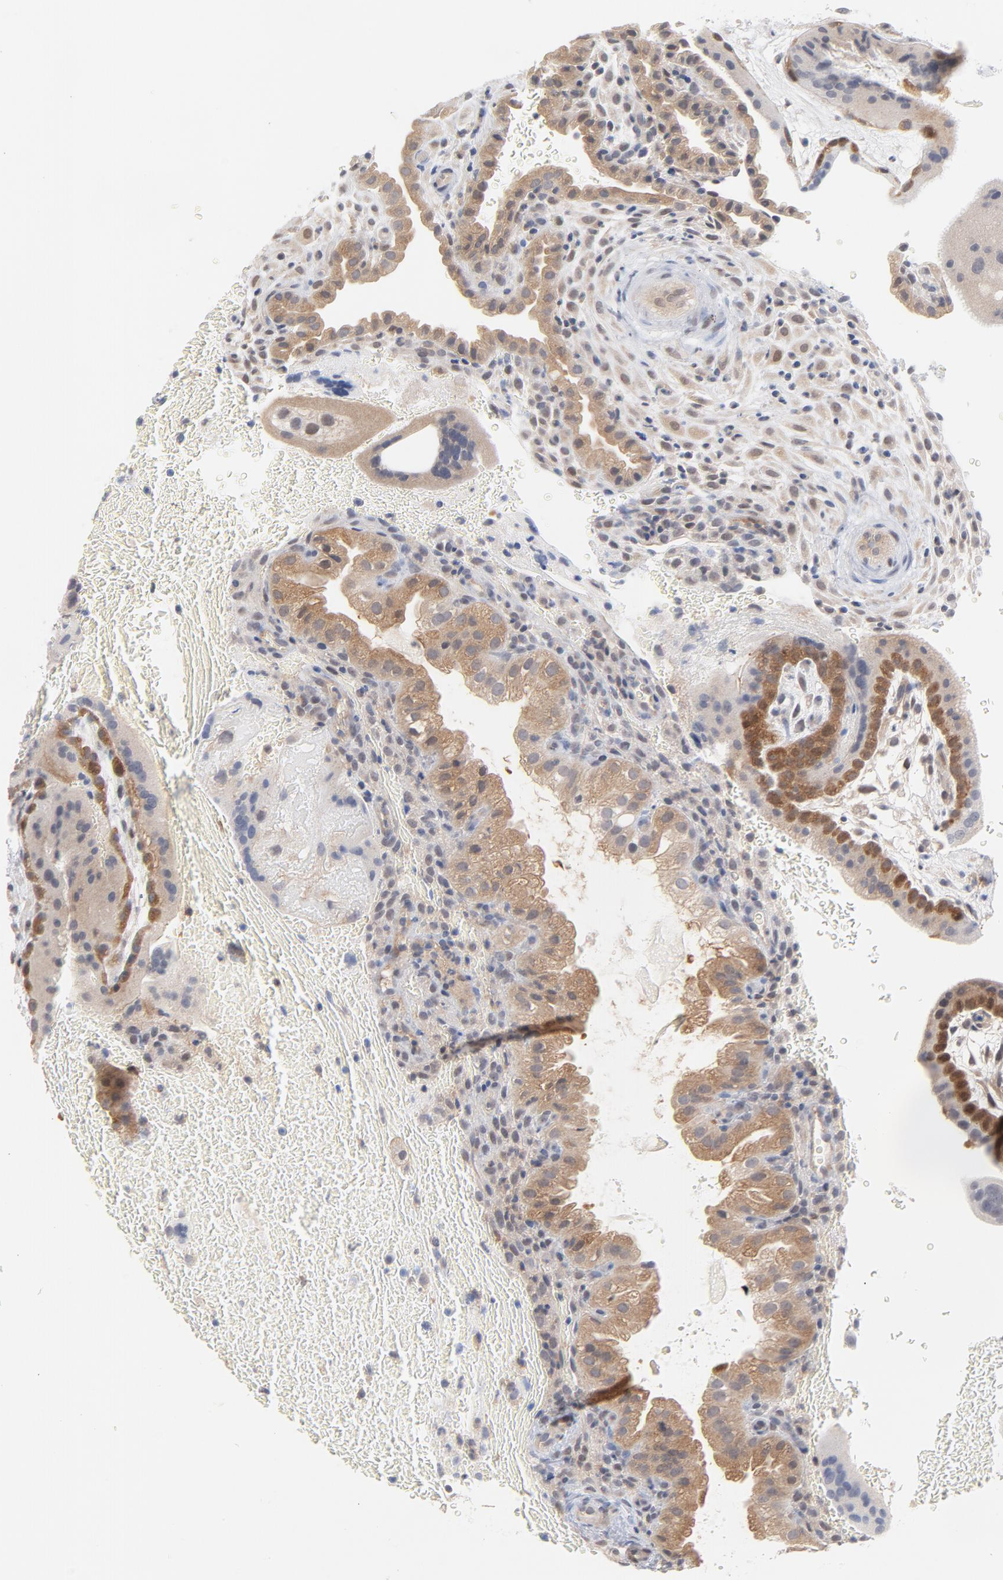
{"staining": {"intensity": "weak", "quantity": "25%-75%", "location": "nuclear"}, "tissue": "placenta", "cell_type": "Decidual cells", "image_type": "normal", "snomed": [{"axis": "morphology", "description": "Normal tissue, NOS"}, {"axis": "topography", "description": "Placenta"}], "caption": "IHC (DAB (3,3'-diaminobenzidine)) staining of benign human placenta demonstrates weak nuclear protein positivity in about 25%-75% of decidual cells. (Brightfield microscopy of DAB IHC at high magnification).", "gene": "UBL4A", "patient": {"sex": "female", "age": 19}}